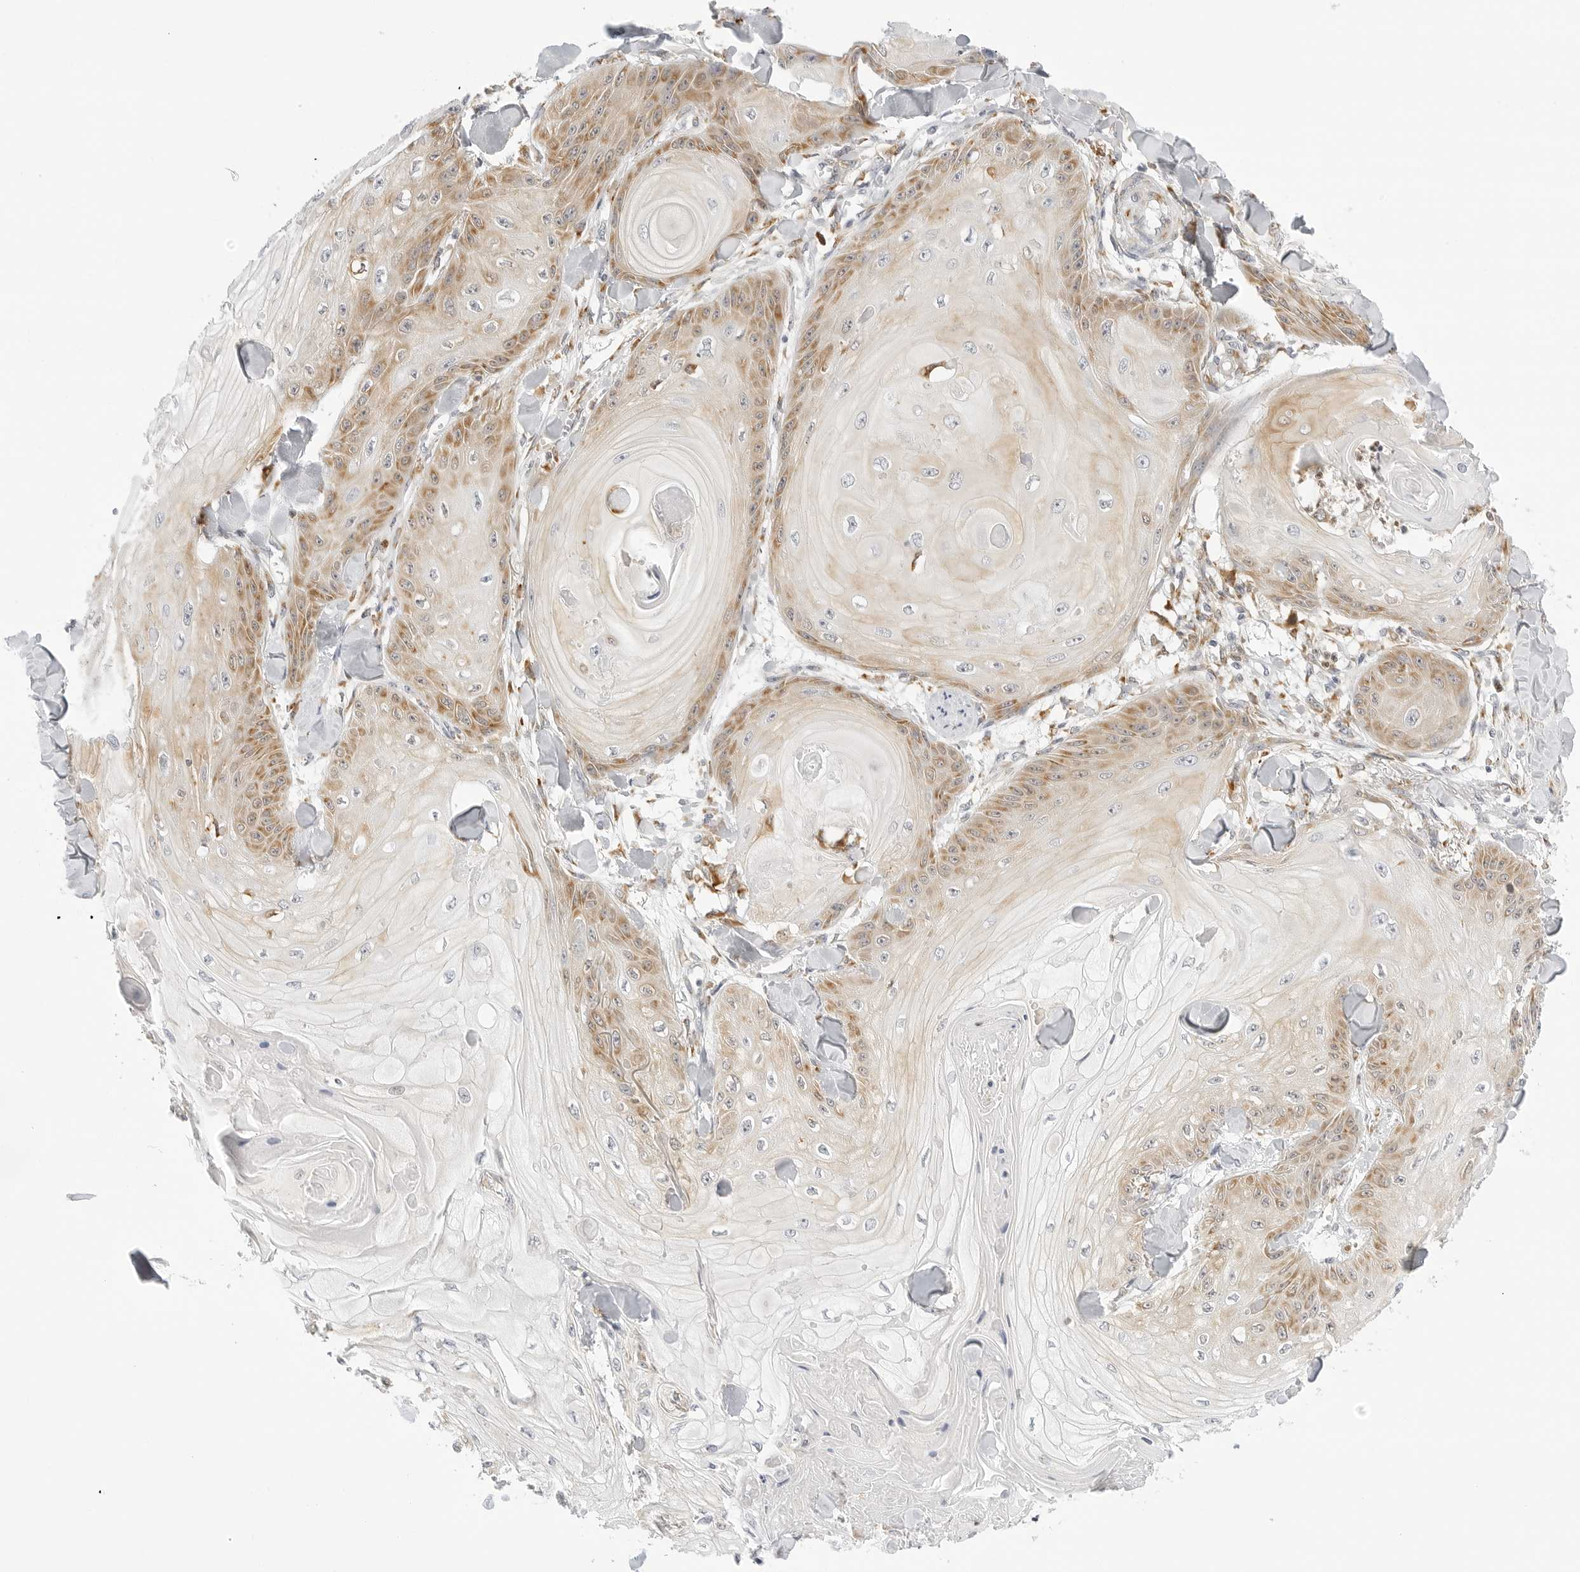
{"staining": {"intensity": "moderate", "quantity": "<25%", "location": "cytoplasmic/membranous"}, "tissue": "skin cancer", "cell_type": "Tumor cells", "image_type": "cancer", "snomed": [{"axis": "morphology", "description": "Squamous cell carcinoma, NOS"}, {"axis": "topography", "description": "Skin"}], "caption": "This photomicrograph exhibits skin cancer (squamous cell carcinoma) stained with immunohistochemistry to label a protein in brown. The cytoplasmic/membranous of tumor cells show moderate positivity for the protein. Nuclei are counter-stained blue.", "gene": "THEM4", "patient": {"sex": "male", "age": 74}}